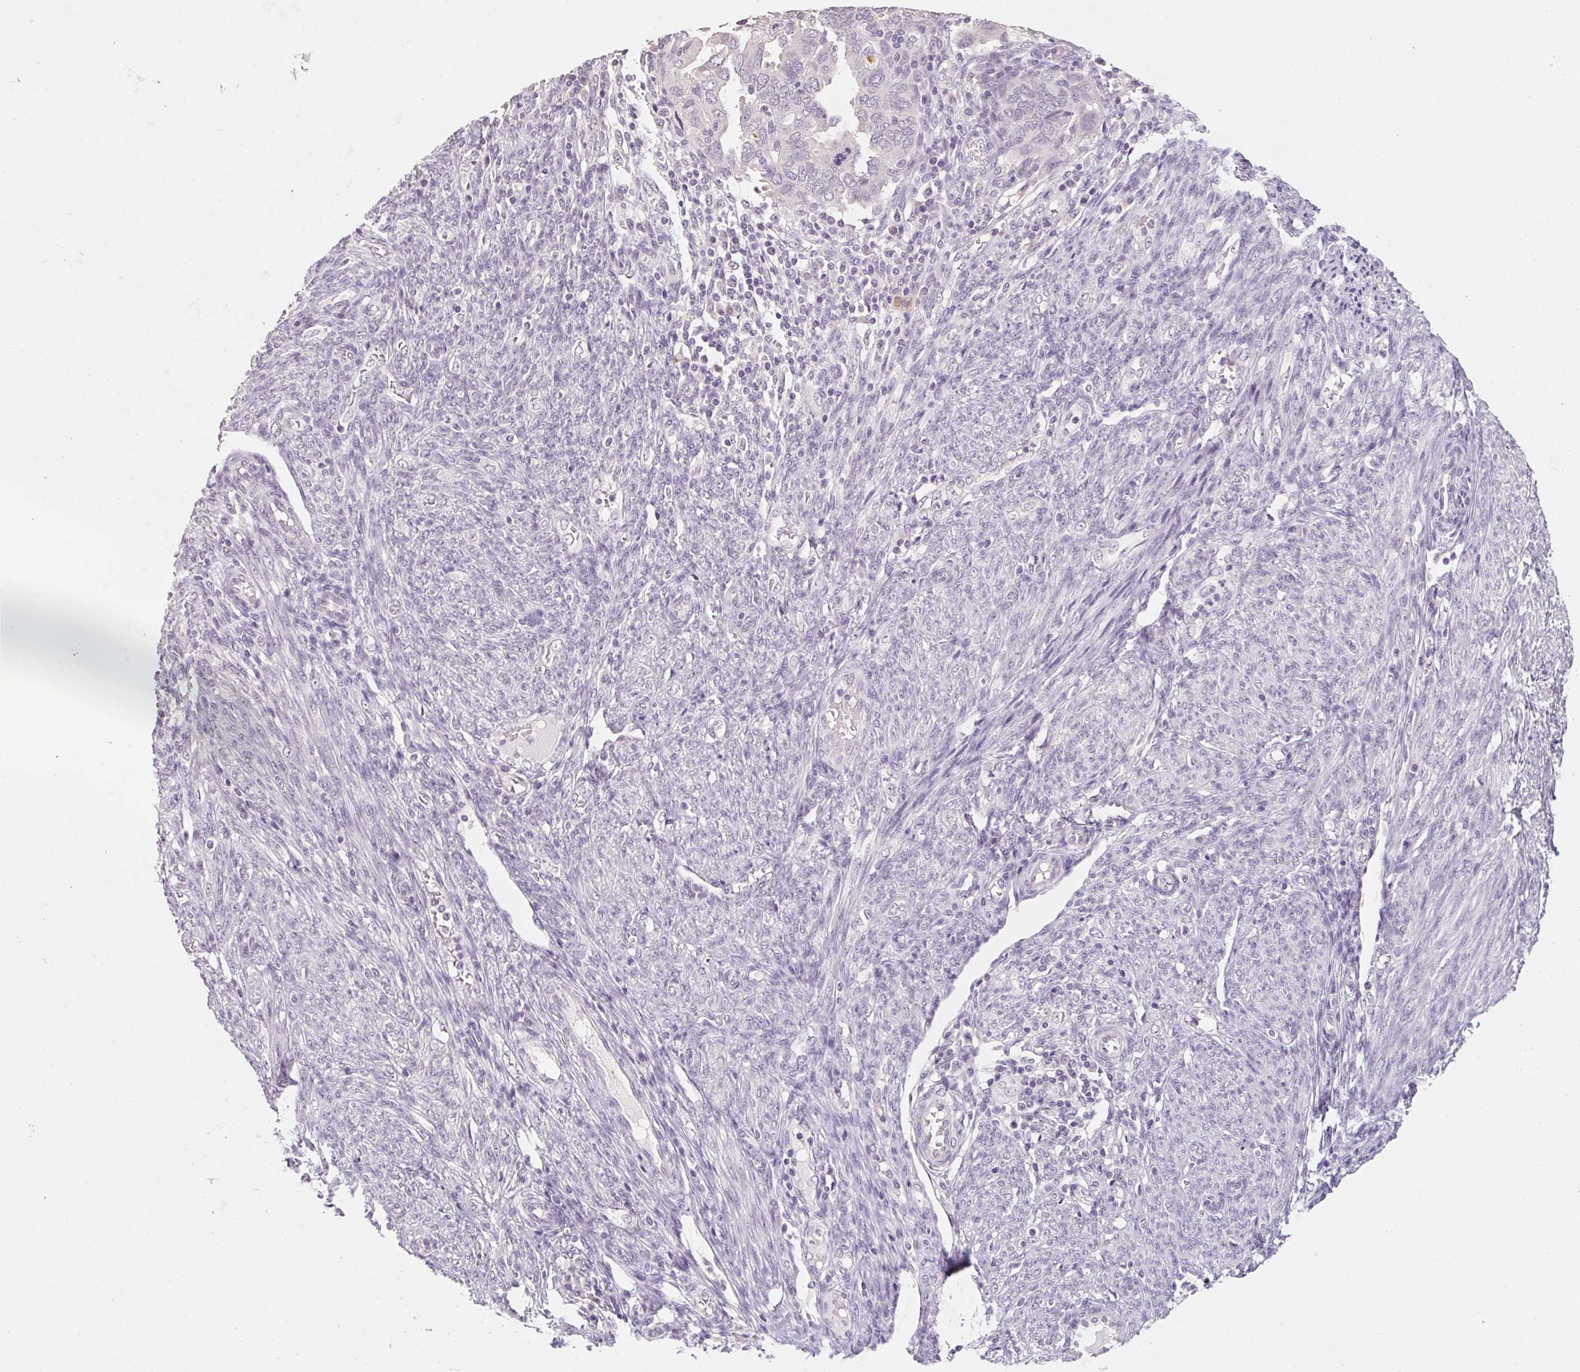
{"staining": {"intensity": "negative", "quantity": "none", "location": "none"}, "tissue": "endometrial cancer", "cell_type": "Tumor cells", "image_type": "cancer", "snomed": [{"axis": "morphology", "description": "Adenocarcinoma, NOS"}, {"axis": "topography", "description": "Endometrium"}], "caption": "IHC photomicrograph of human adenocarcinoma (endometrial) stained for a protein (brown), which displays no staining in tumor cells.", "gene": "CAPZA3", "patient": {"sex": "female", "age": 79}}